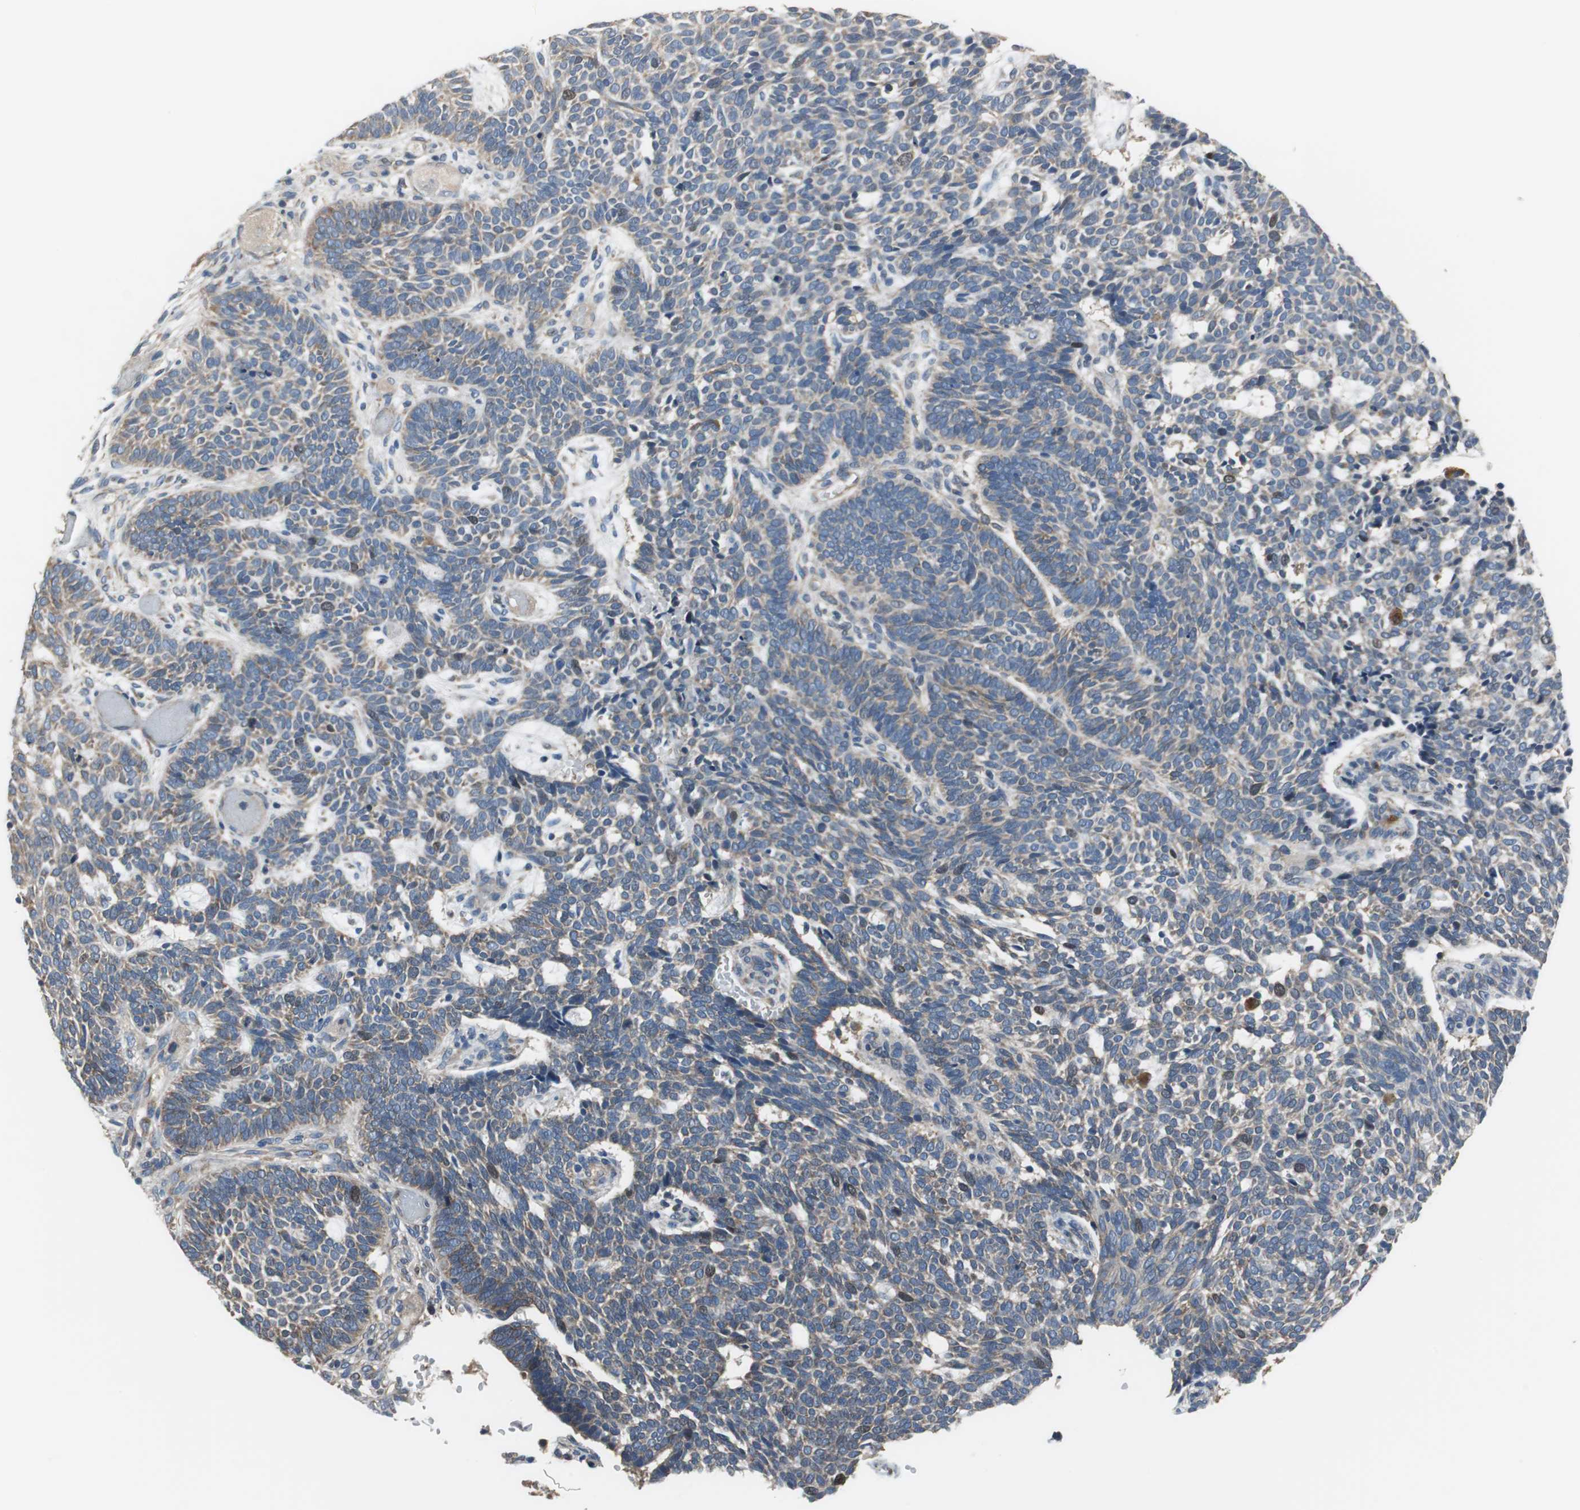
{"staining": {"intensity": "moderate", "quantity": "<25%", "location": "cytoplasmic/membranous,nuclear"}, "tissue": "skin cancer", "cell_type": "Tumor cells", "image_type": "cancer", "snomed": [{"axis": "morphology", "description": "Normal tissue, NOS"}, {"axis": "morphology", "description": "Basal cell carcinoma"}, {"axis": "topography", "description": "Skin"}], "caption": "Immunohistochemical staining of human basal cell carcinoma (skin) displays low levels of moderate cytoplasmic/membranous and nuclear protein expression in about <25% of tumor cells. The staining is performed using DAB (3,3'-diaminobenzidine) brown chromogen to label protein expression. The nuclei are counter-stained blue using hematoxylin.", "gene": "PI4KB", "patient": {"sex": "male", "age": 87}}